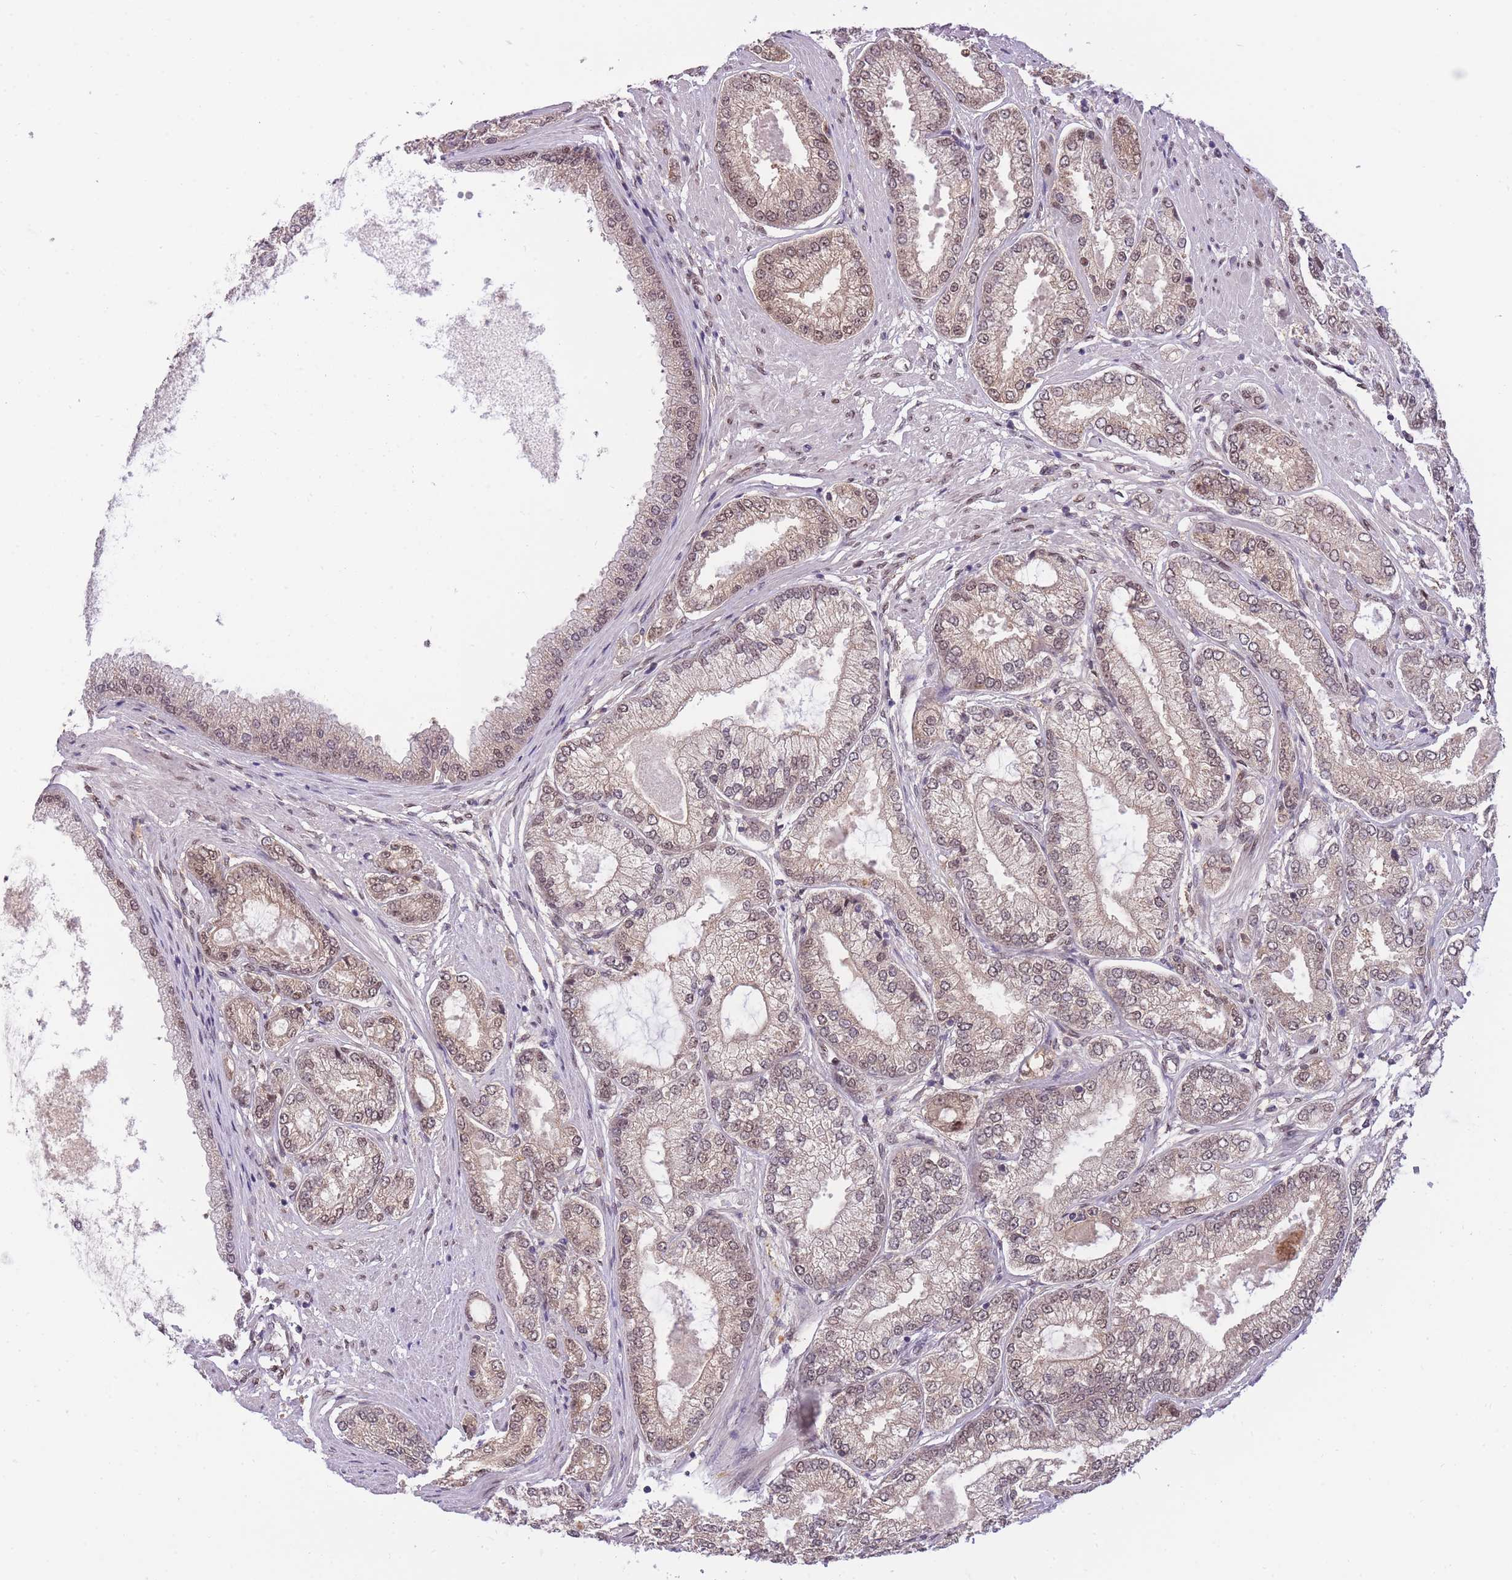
{"staining": {"intensity": "weak", "quantity": "25%-75%", "location": "nuclear"}, "tissue": "prostate cancer", "cell_type": "Tumor cells", "image_type": "cancer", "snomed": [{"axis": "morphology", "description": "Adenocarcinoma, High grade"}, {"axis": "topography", "description": "Prostate"}], "caption": "Weak nuclear staining for a protein is present in approximately 25%-75% of tumor cells of adenocarcinoma (high-grade) (prostate) using IHC.", "gene": "CDIP1", "patient": {"sex": "male", "age": 71}}